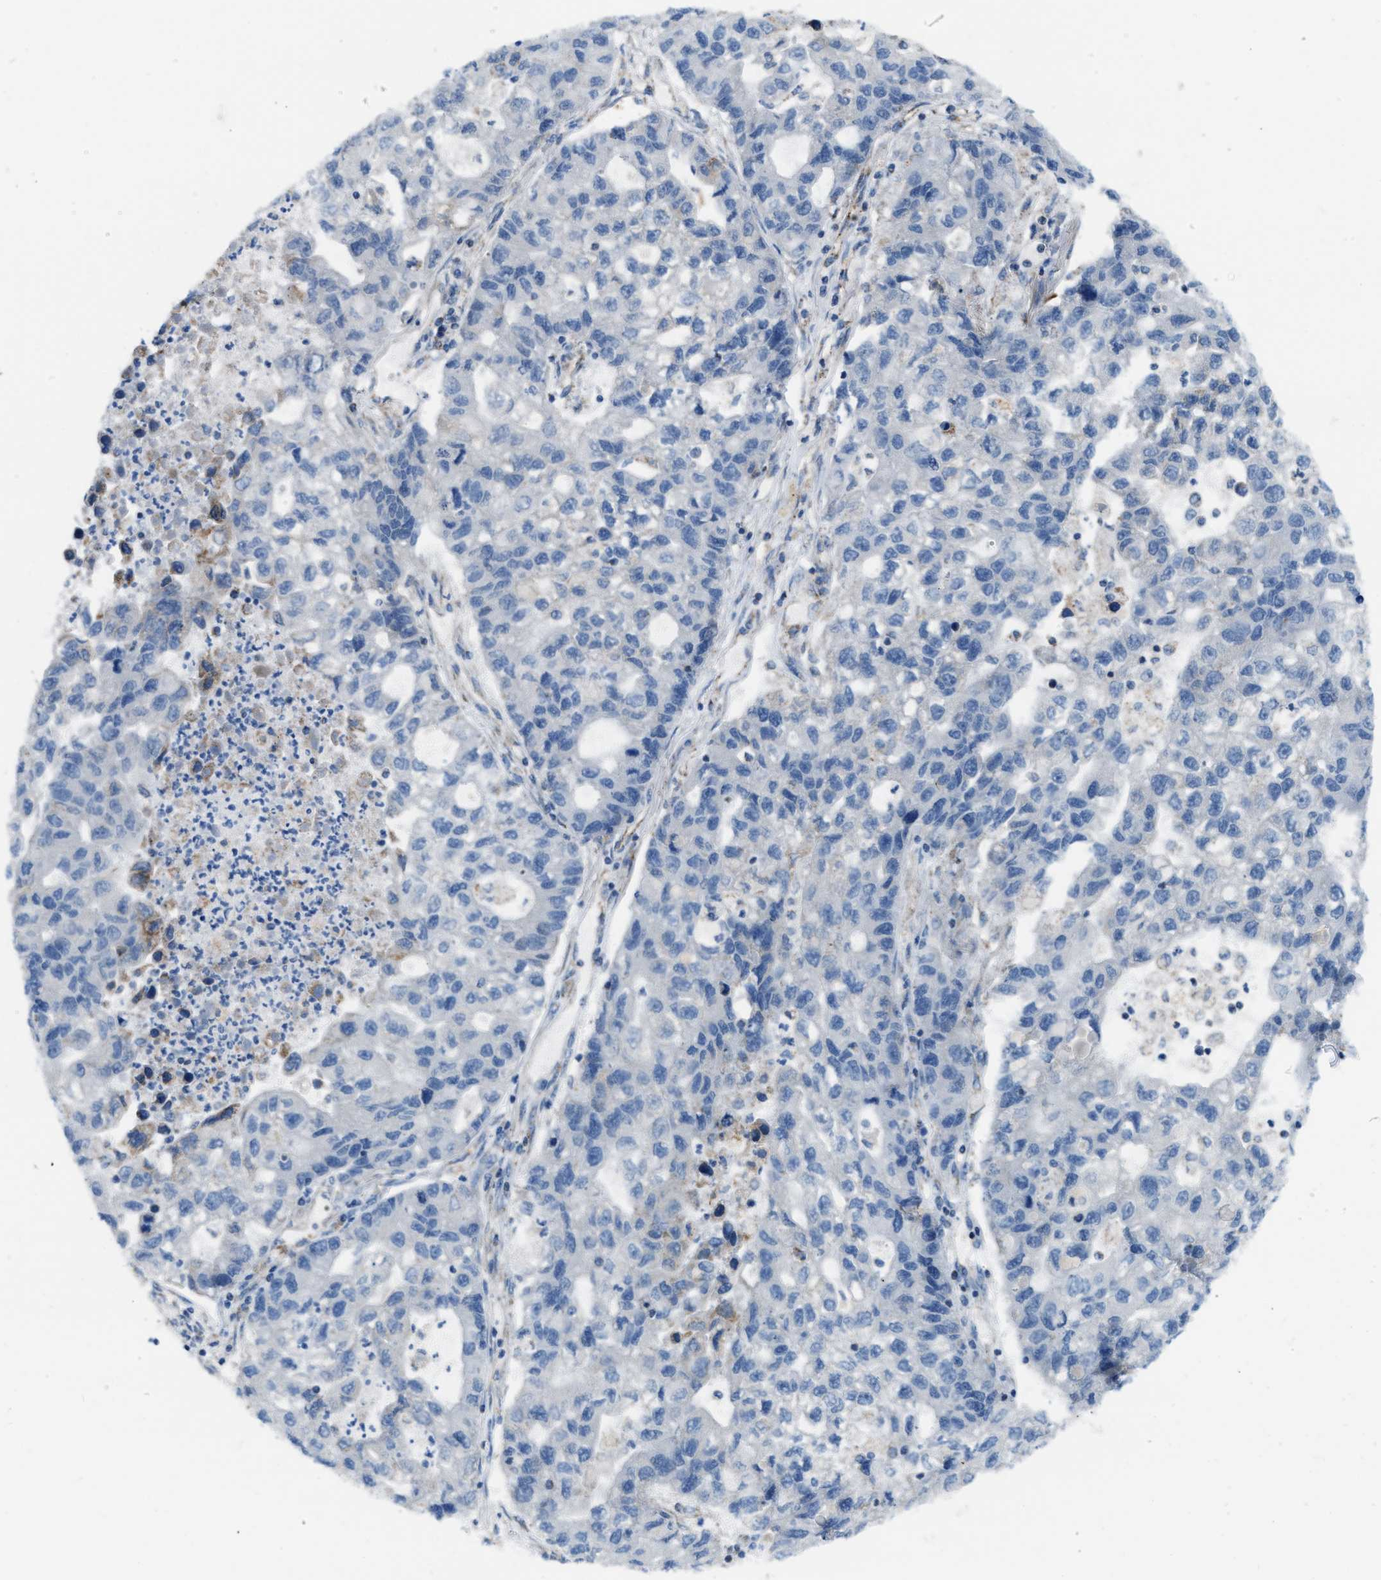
{"staining": {"intensity": "negative", "quantity": "none", "location": "none"}, "tissue": "lung cancer", "cell_type": "Tumor cells", "image_type": "cancer", "snomed": [{"axis": "morphology", "description": "Adenocarcinoma, NOS"}, {"axis": "topography", "description": "Lung"}], "caption": "This is an immunohistochemistry (IHC) micrograph of human lung adenocarcinoma. There is no positivity in tumor cells.", "gene": "JADE1", "patient": {"sex": "female", "age": 51}}